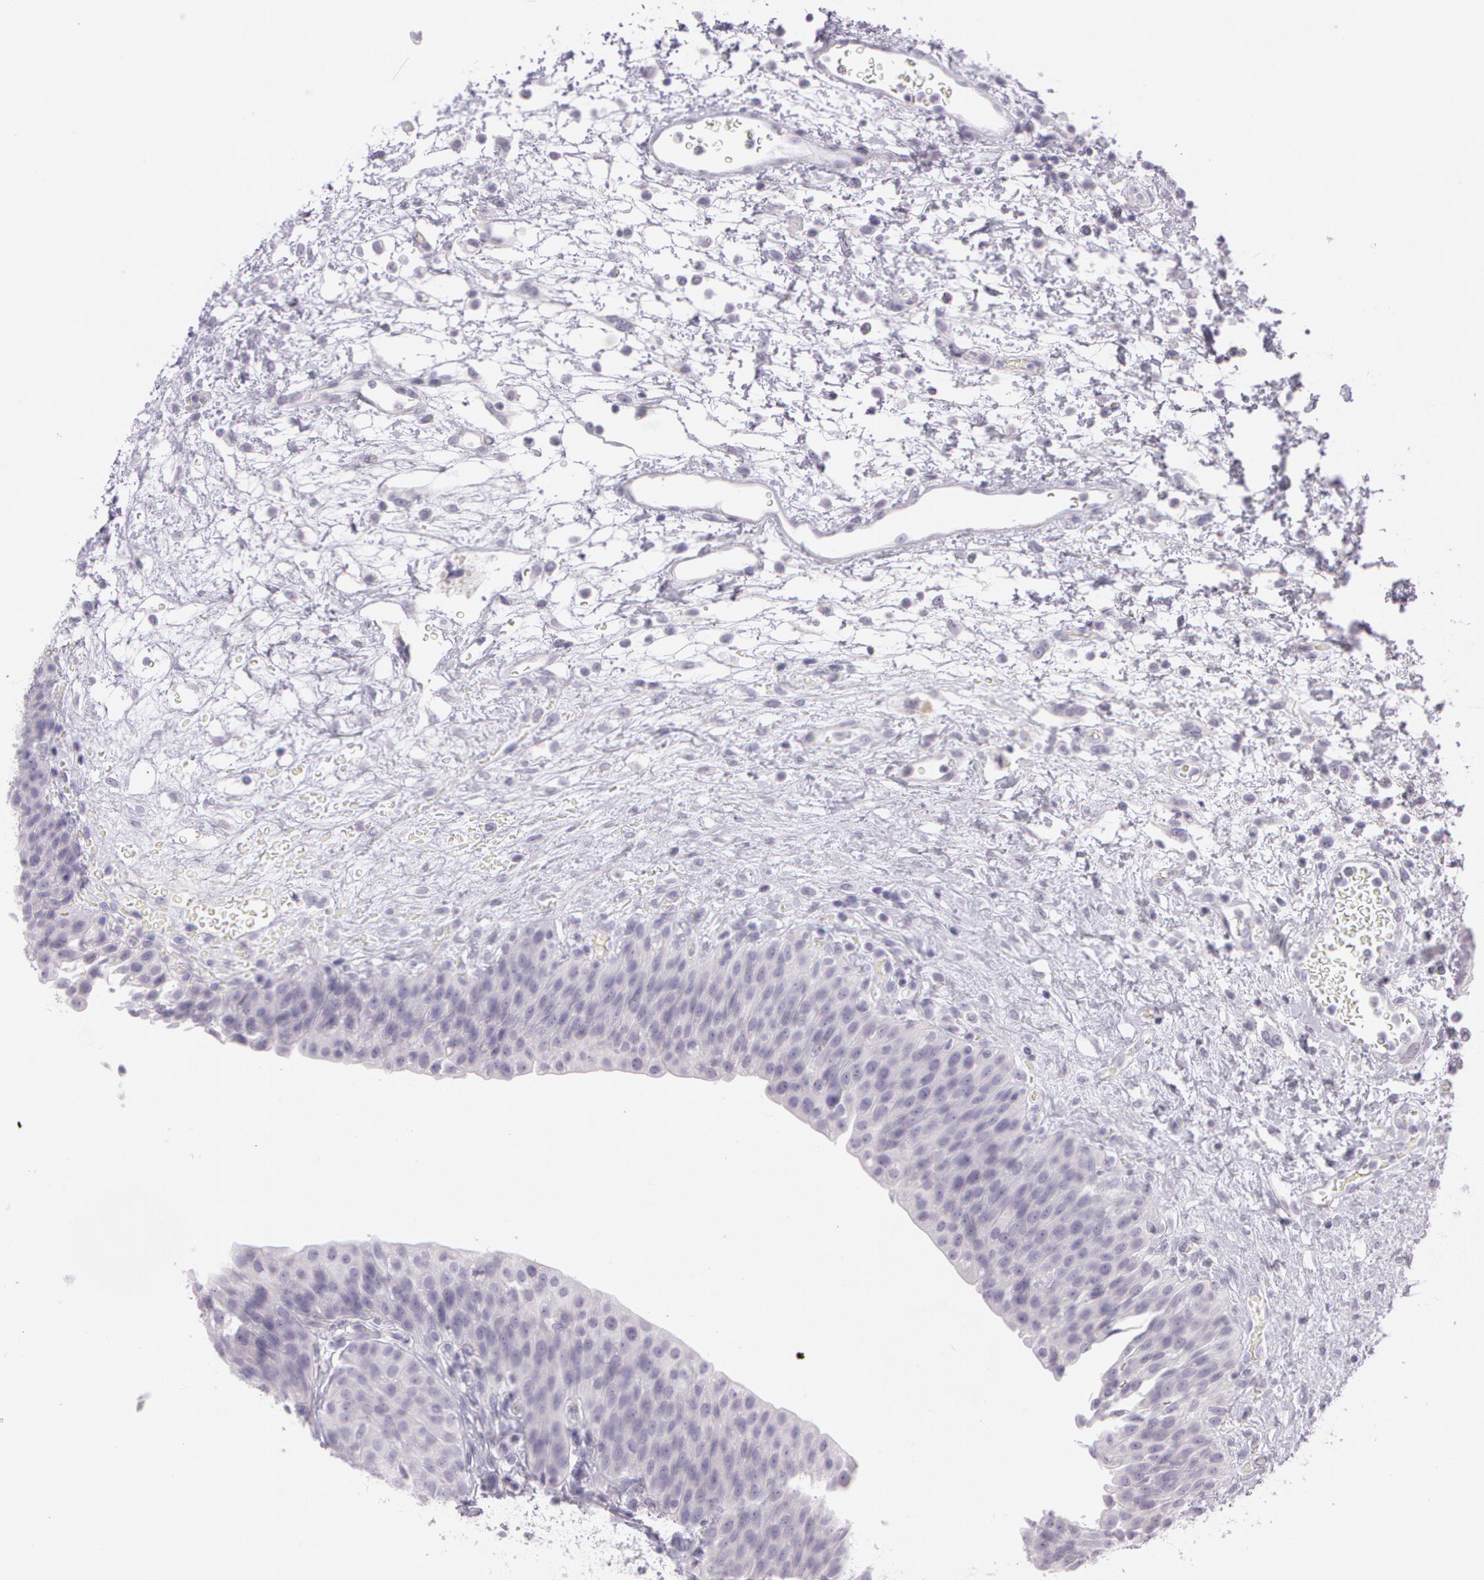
{"staining": {"intensity": "negative", "quantity": "none", "location": "none"}, "tissue": "urinary bladder", "cell_type": "Urothelial cells", "image_type": "normal", "snomed": [{"axis": "morphology", "description": "Normal tissue, NOS"}, {"axis": "topography", "description": "Smooth muscle"}, {"axis": "topography", "description": "Urinary bladder"}], "caption": "High magnification brightfield microscopy of unremarkable urinary bladder stained with DAB (3,3'-diaminobenzidine) (brown) and counterstained with hematoxylin (blue): urothelial cells show no significant staining.", "gene": "OTC", "patient": {"sex": "male", "age": 35}}